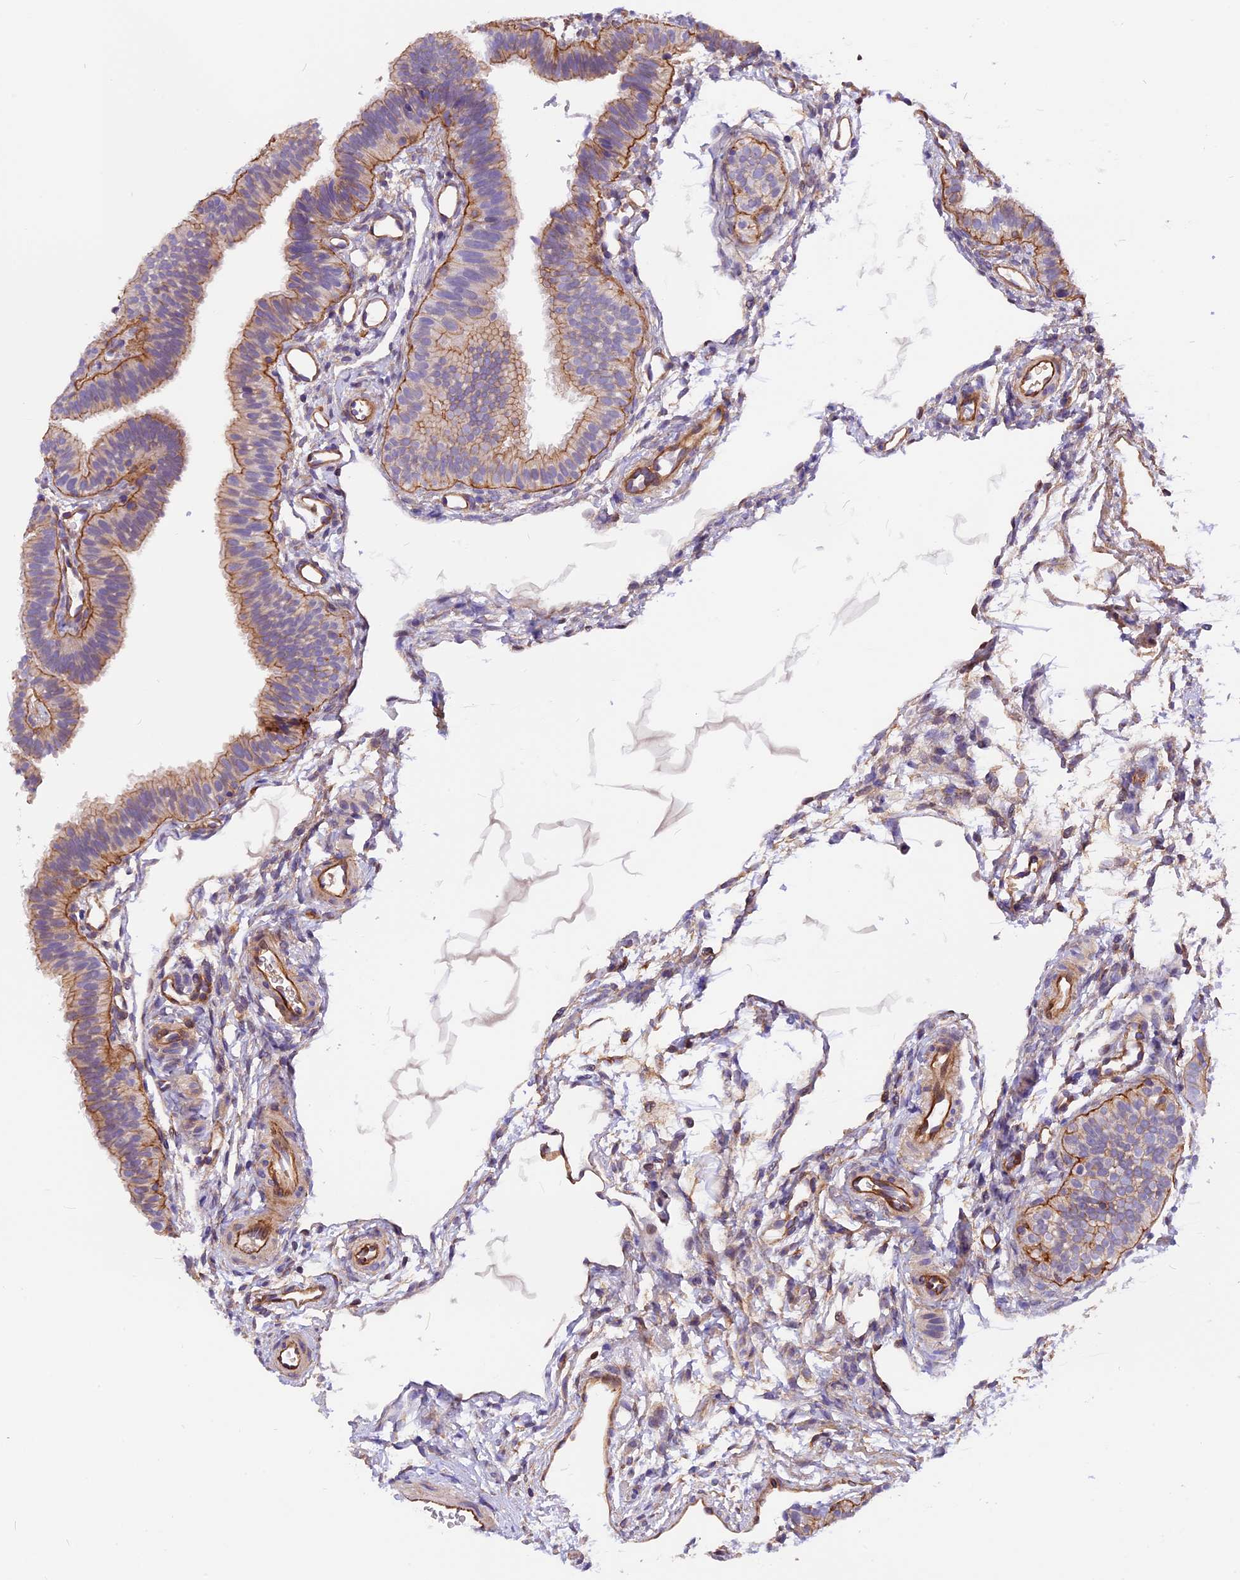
{"staining": {"intensity": "moderate", "quantity": "25%-75%", "location": "cytoplasmic/membranous"}, "tissue": "fallopian tube", "cell_type": "Glandular cells", "image_type": "normal", "snomed": [{"axis": "morphology", "description": "Normal tissue, NOS"}, {"axis": "topography", "description": "Fallopian tube"}], "caption": "A medium amount of moderate cytoplasmic/membranous staining is seen in approximately 25%-75% of glandular cells in unremarkable fallopian tube.", "gene": "MED20", "patient": {"sex": "female", "age": 35}}